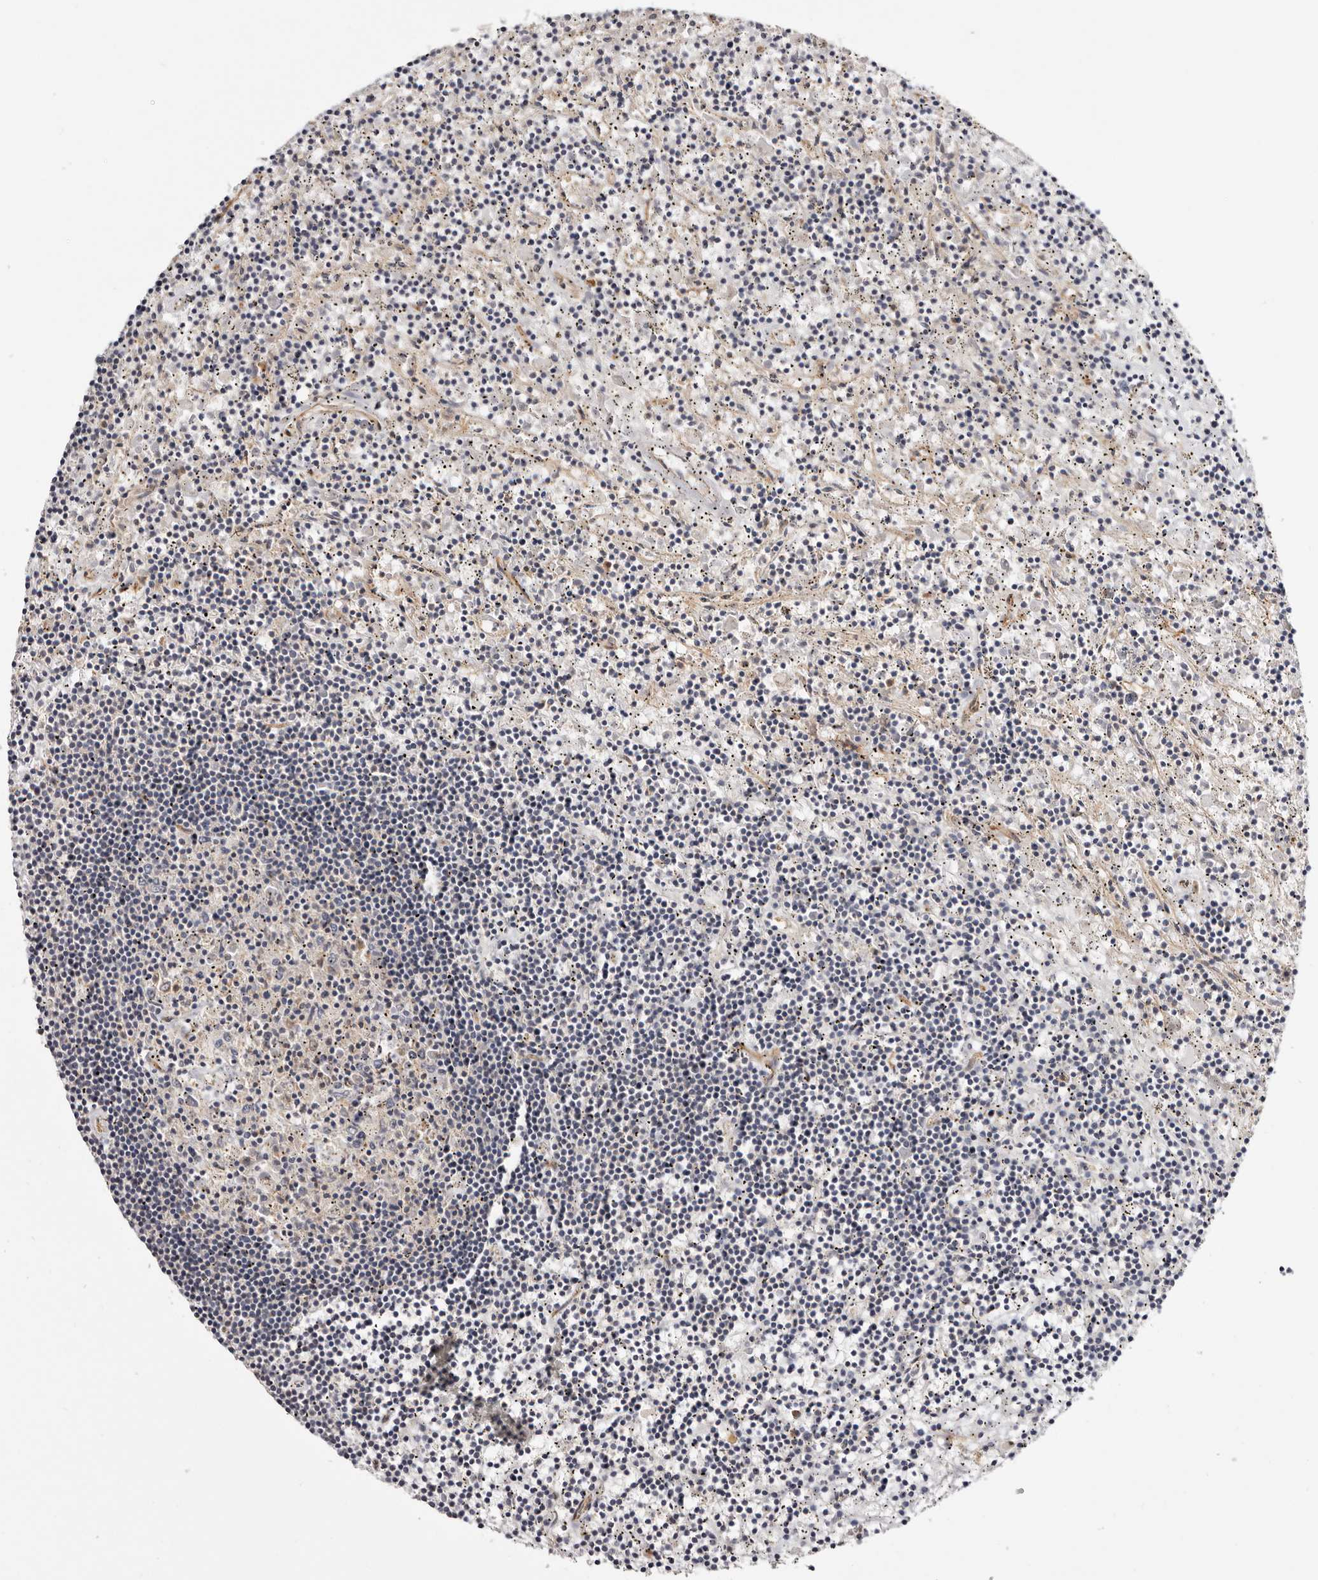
{"staining": {"intensity": "negative", "quantity": "none", "location": "none"}, "tissue": "lymphoma", "cell_type": "Tumor cells", "image_type": "cancer", "snomed": [{"axis": "morphology", "description": "Malignant lymphoma, non-Hodgkin's type, Low grade"}, {"axis": "topography", "description": "Spleen"}], "caption": "Human lymphoma stained for a protein using immunohistochemistry demonstrates no staining in tumor cells.", "gene": "PANK4", "patient": {"sex": "male", "age": 76}}